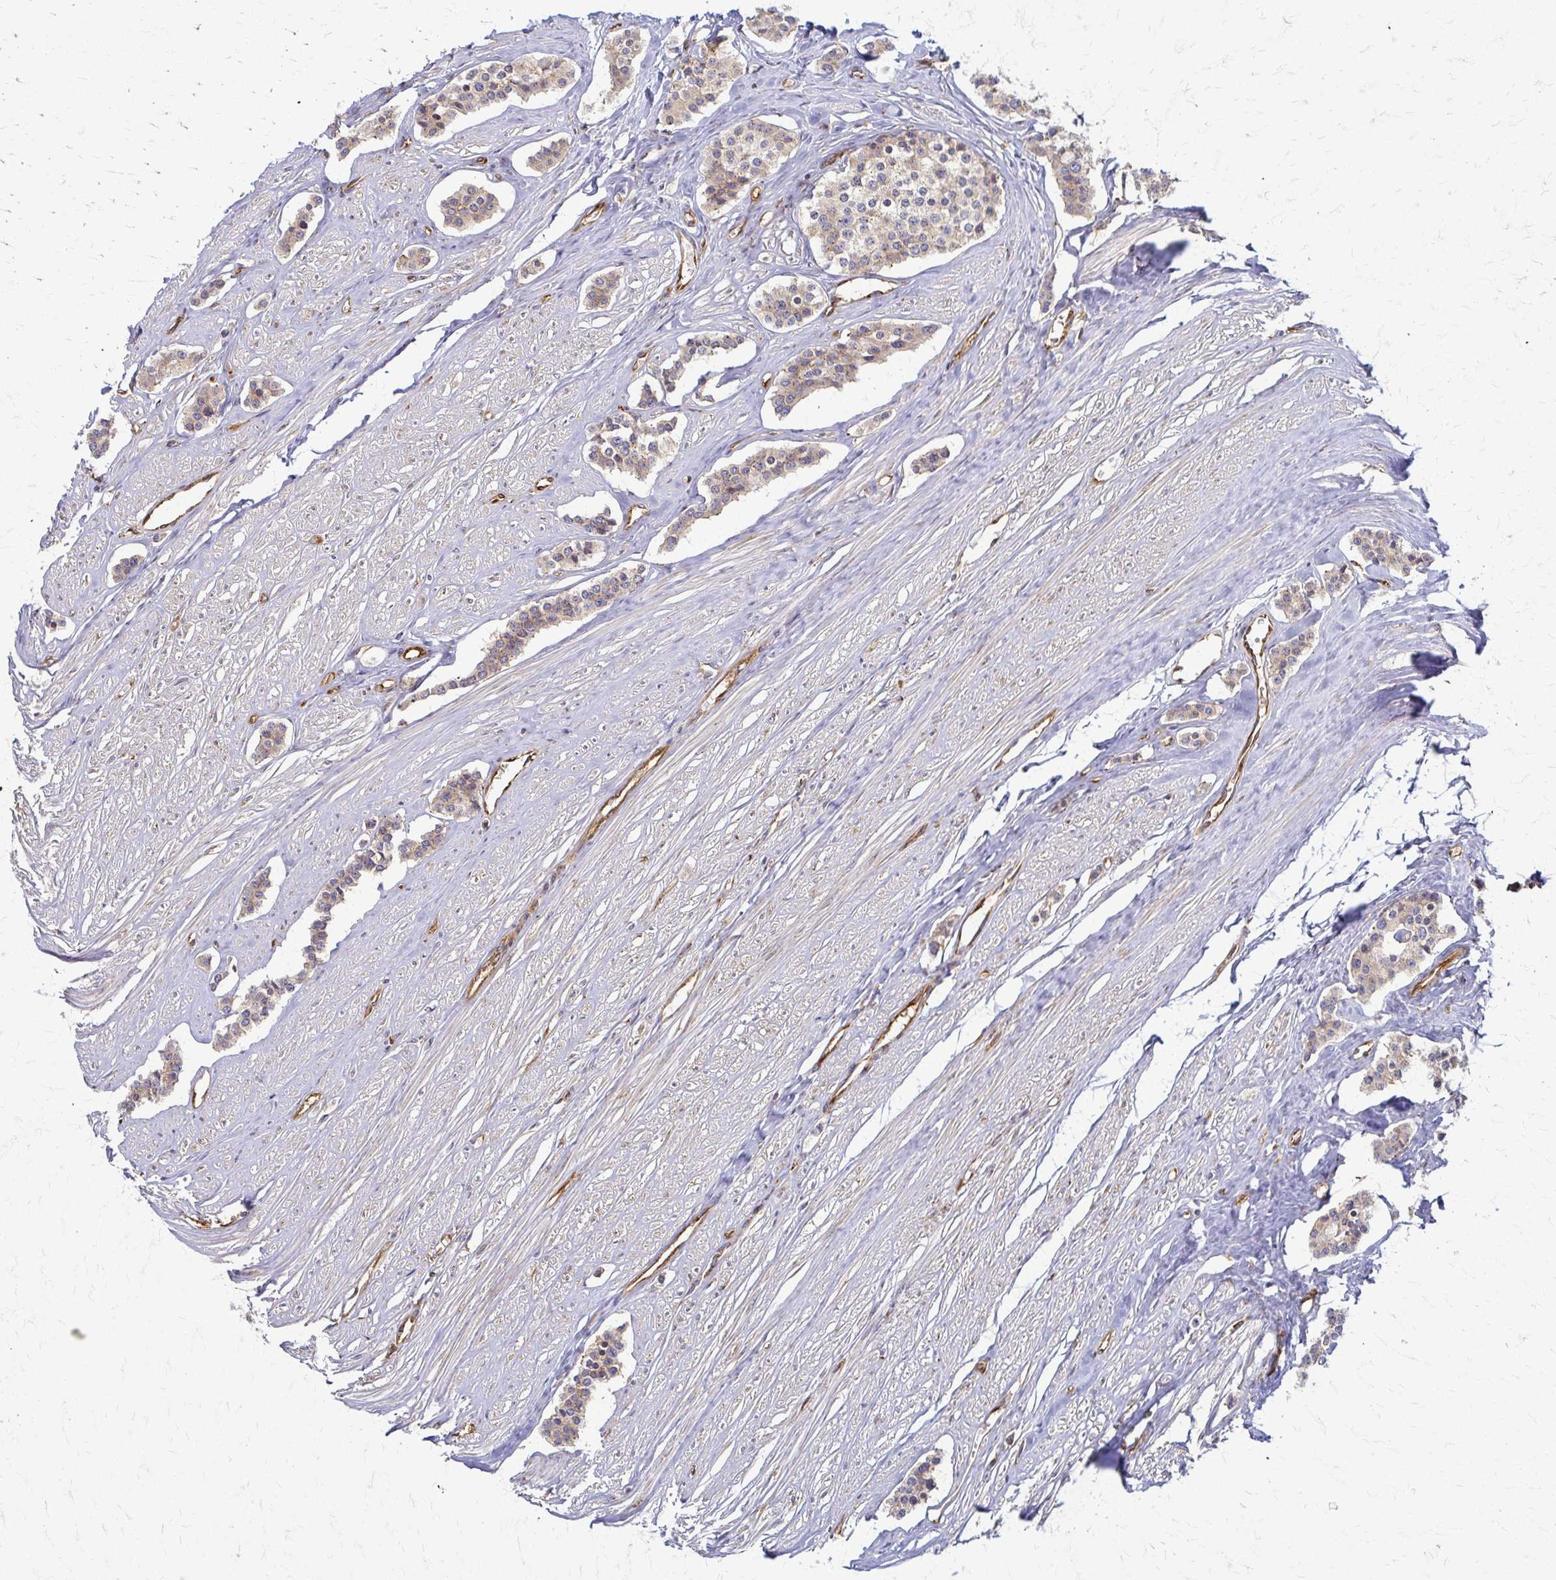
{"staining": {"intensity": "moderate", "quantity": ">75%", "location": "cytoplasmic/membranous"}, "tissue": "carcinoid", "cell_type": "Tumor cells", "image_type": "cancer", "snomed": [{"axis": "morphology", "description": "Carcinoid, malignant, NOS"}, {"axis": "topography", "description": "Small intestine"}], "caption": "Carcinoid stained with DAB IHC displays medium levels of moderate cytoplasmic/membranous positivity in approximately >75% of tumor cells.", "gene": "WASF2", "patient": {"sex": "male", "age": 60}}